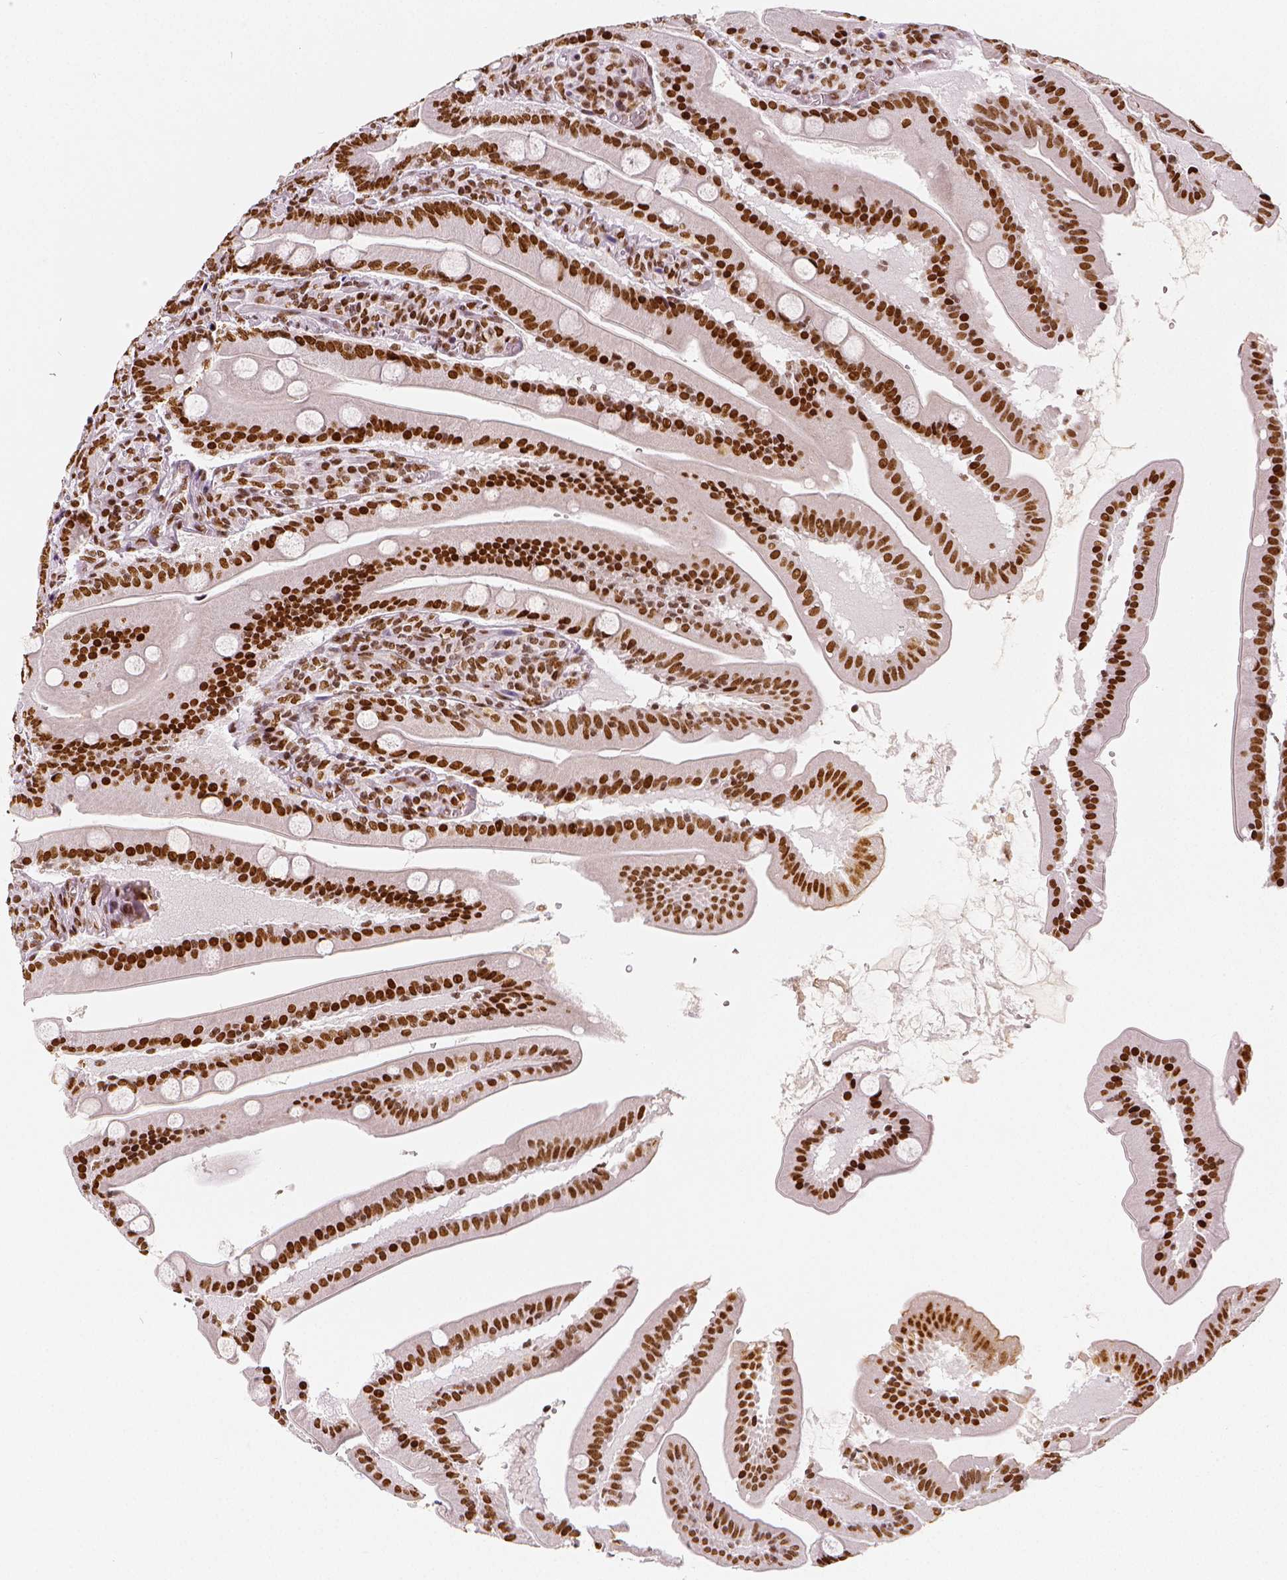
{"staining": {"intensity": "strong", "quantity": ">75%", "location": "nuclear"}, "tissue": "small intestine", "cell_type": "Glandular cells", "image_type": "normal", "snomed": [{"axis": "morphology", "description": "Normal tissue, NOS"}, {"axis": "topography", "description": "Small intestine"}], "caption": "A micrograph of human small intestine stained for a protein shows strong nuclear brown staining in glandular cells.", "gene": "KDM5B", "patient": {"sex": "male", "age": 37}}